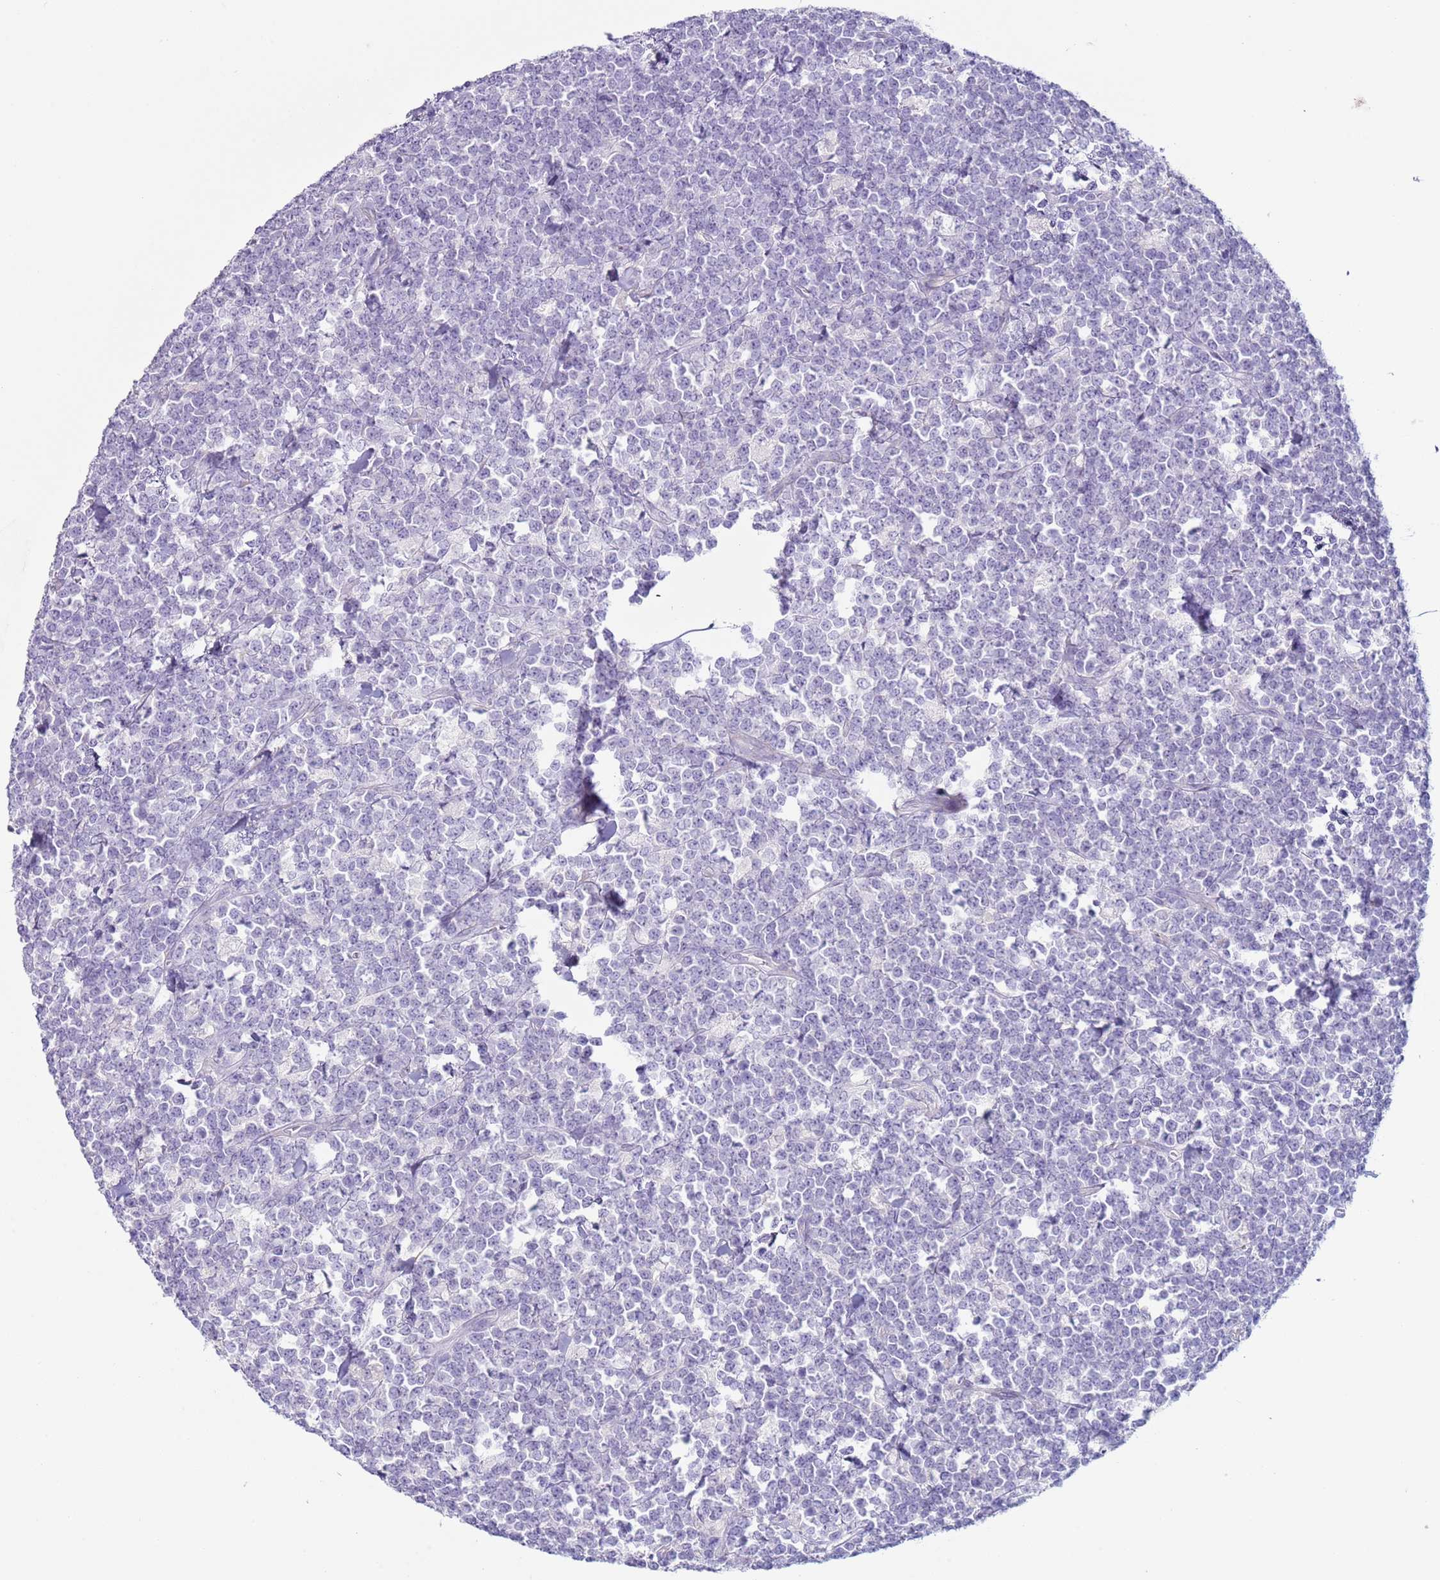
{"staining": {"intensity": "negative", "quantity": "none", "location": "none"}, "tissue": "lymphoma", "cell_type": "Tumor cells", "image_type": "cancer", "snomed": [{"axis": "morphology", "description": "Malignant lymphoma, non-Hodgkin's type, High grade"}, {"axis": "topography", "description": "Small intestine"}, {"axis": "topography", "description": "Colon"}], "caption": "DAB immunohistochemical staining of human malignant lymphoma, non-Hodgkin's type (high-grade) demonstrates no significant staining in tumor cells.", "gene": "NPAP1", "patient": {"sex": "male", "age": 8}}